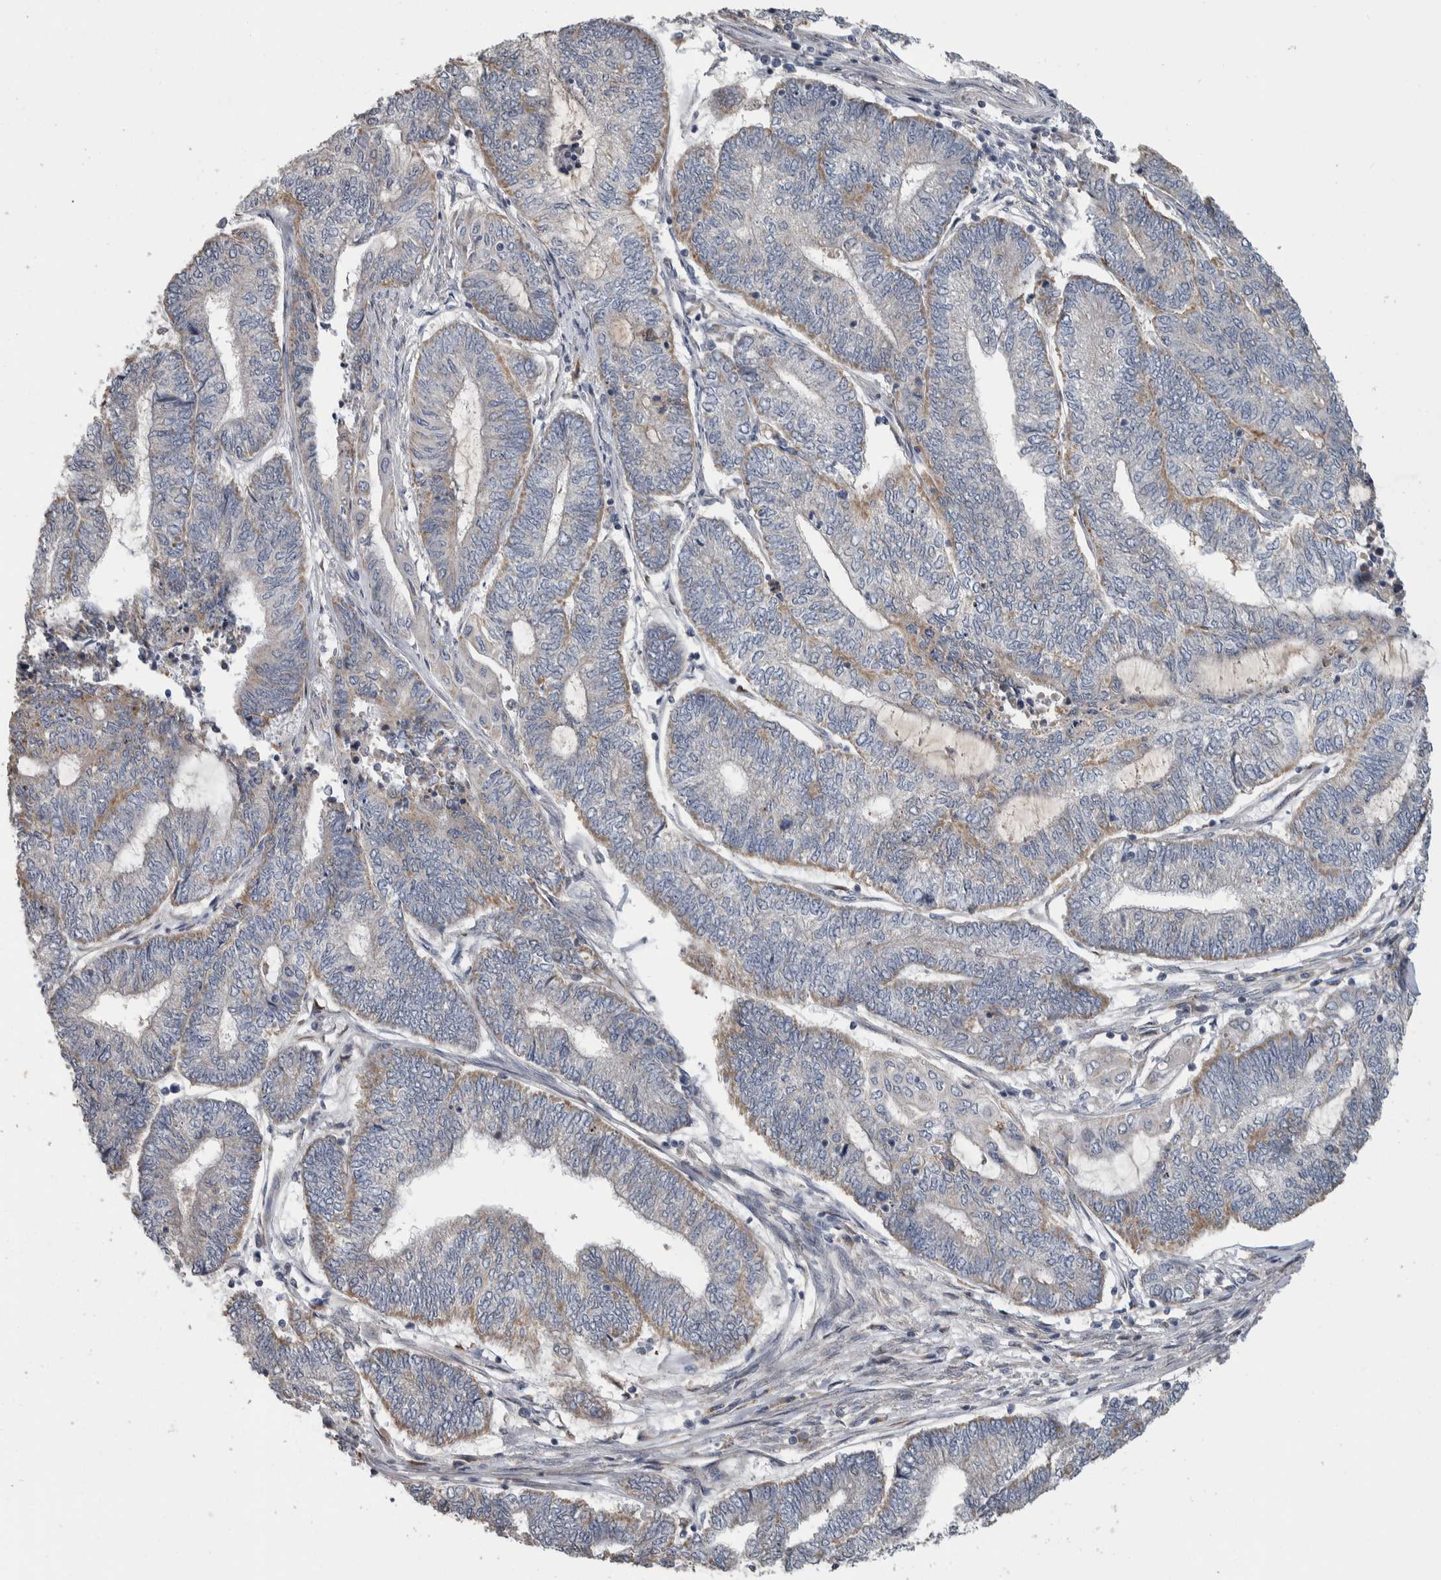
{"staining": {"intensity": "weak", "quantity": "25%-75%", "location": "cytoplasmic/membranous"}, "tissue": "endometrial cancer", "cell_type": "Tumor cells", "image_type": "cancer", "snomed": [{"axis": "morphology", "description": "Adenocarcinoma, NOS"}, {"axis": "topography", "description": "Uterus"}, {"axis": "topography", "description": "Endometrium"}], "caption": "Human endometrial cancer stained for a protein (brown) demonstrates weak cytoplasmic/membranous positive staining in approximately 25%-75% of tumor cells.", "gene": "FAM83G", "patient": {"sex": "female", "age": 70}}